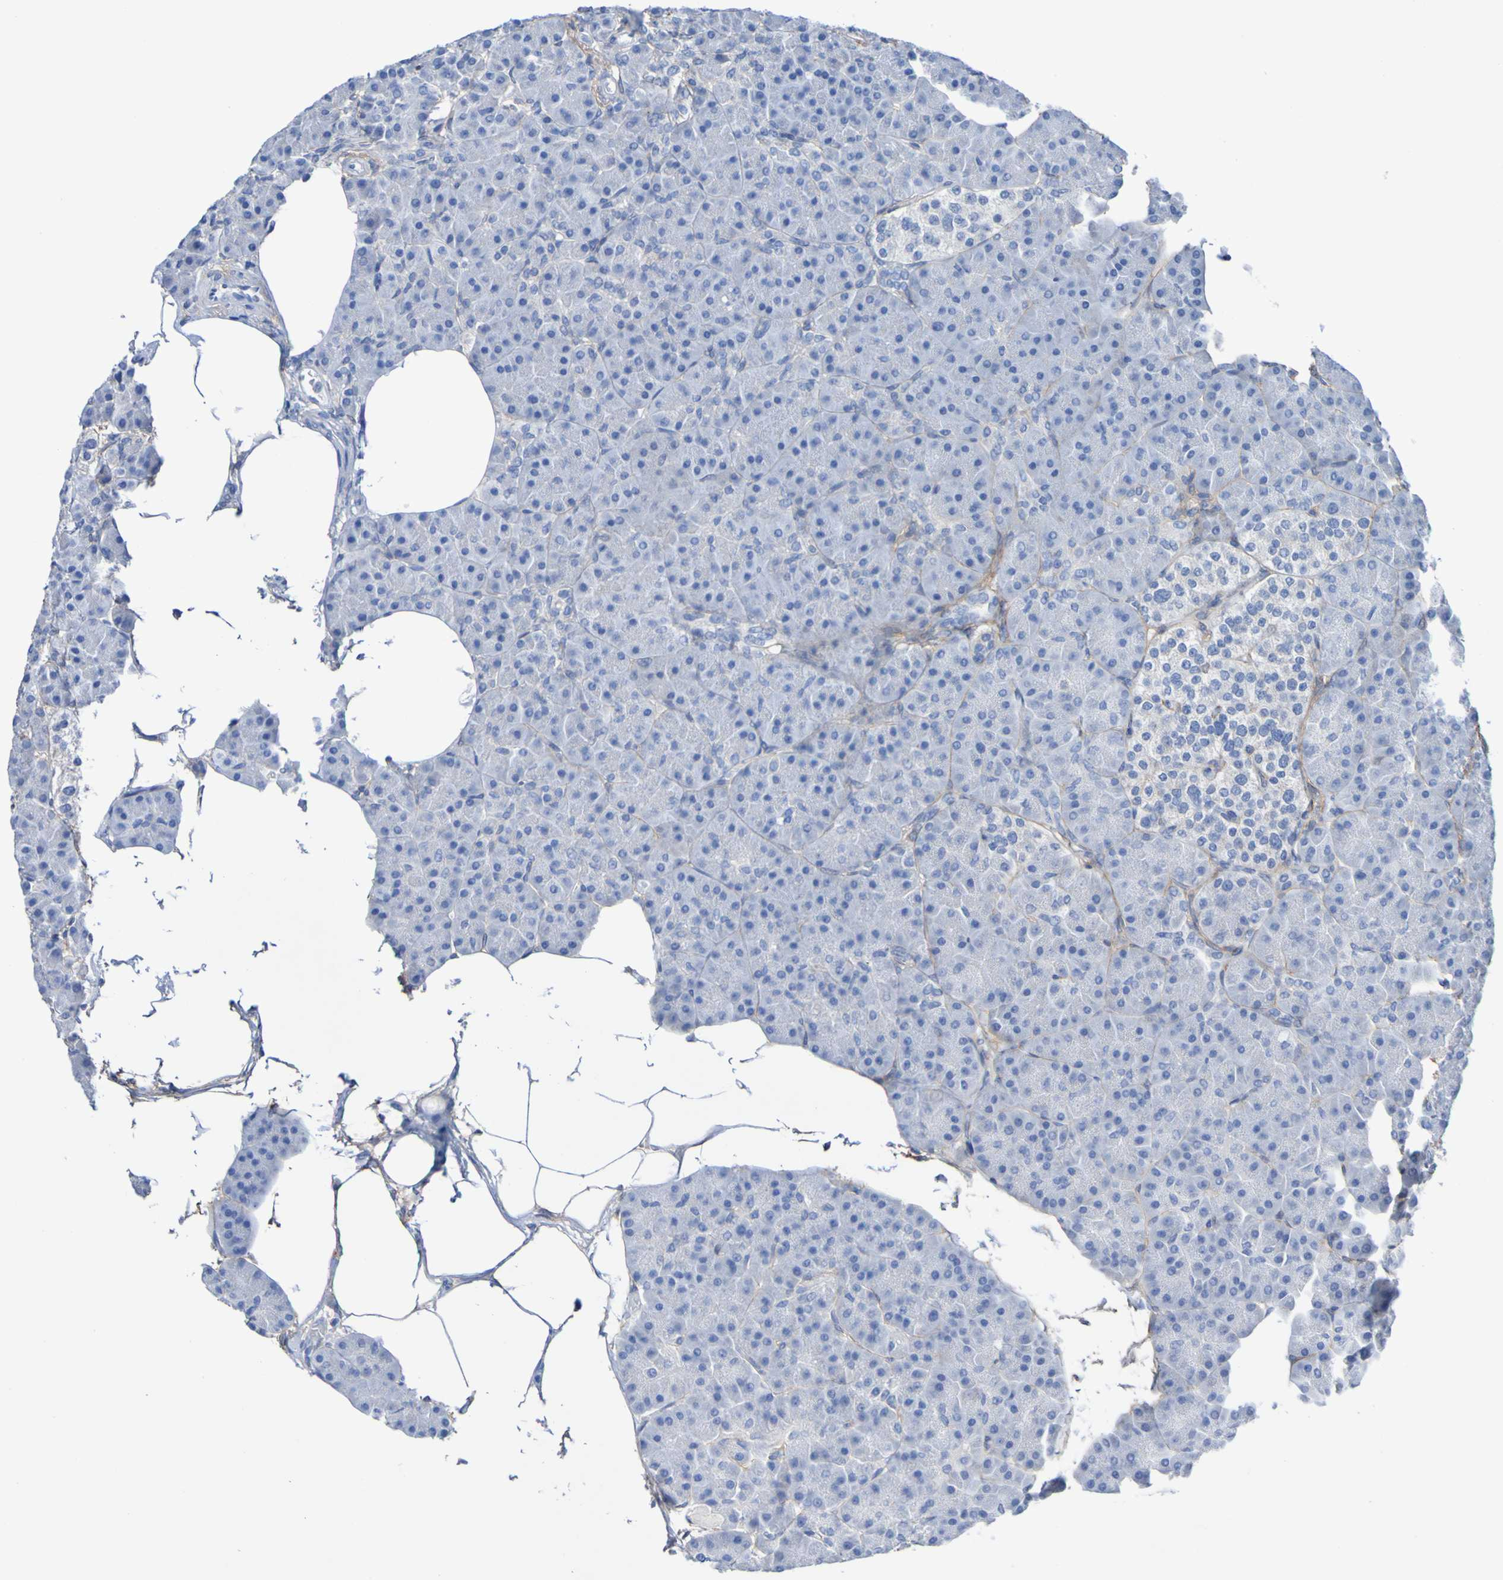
{"staining": {"intensity": "negative", "quantity": "none", "location": "none"}, "tissue": "pancreas", "cell_type": "Exocrine glandular cells", "image_type": "normal", "snomed": [{"axis": "morphology", "description": "Normal tissue, NOS"}, {"axis": "topography", "description": "Pancreas"}], "caption": "IHC histopathology image of normal human pancreas stained for a protein (brown), which demonstrates no expression in exocrine glandular cells.", "gene": "SGCB", "patient": {"sex": "female", "age": 70}}